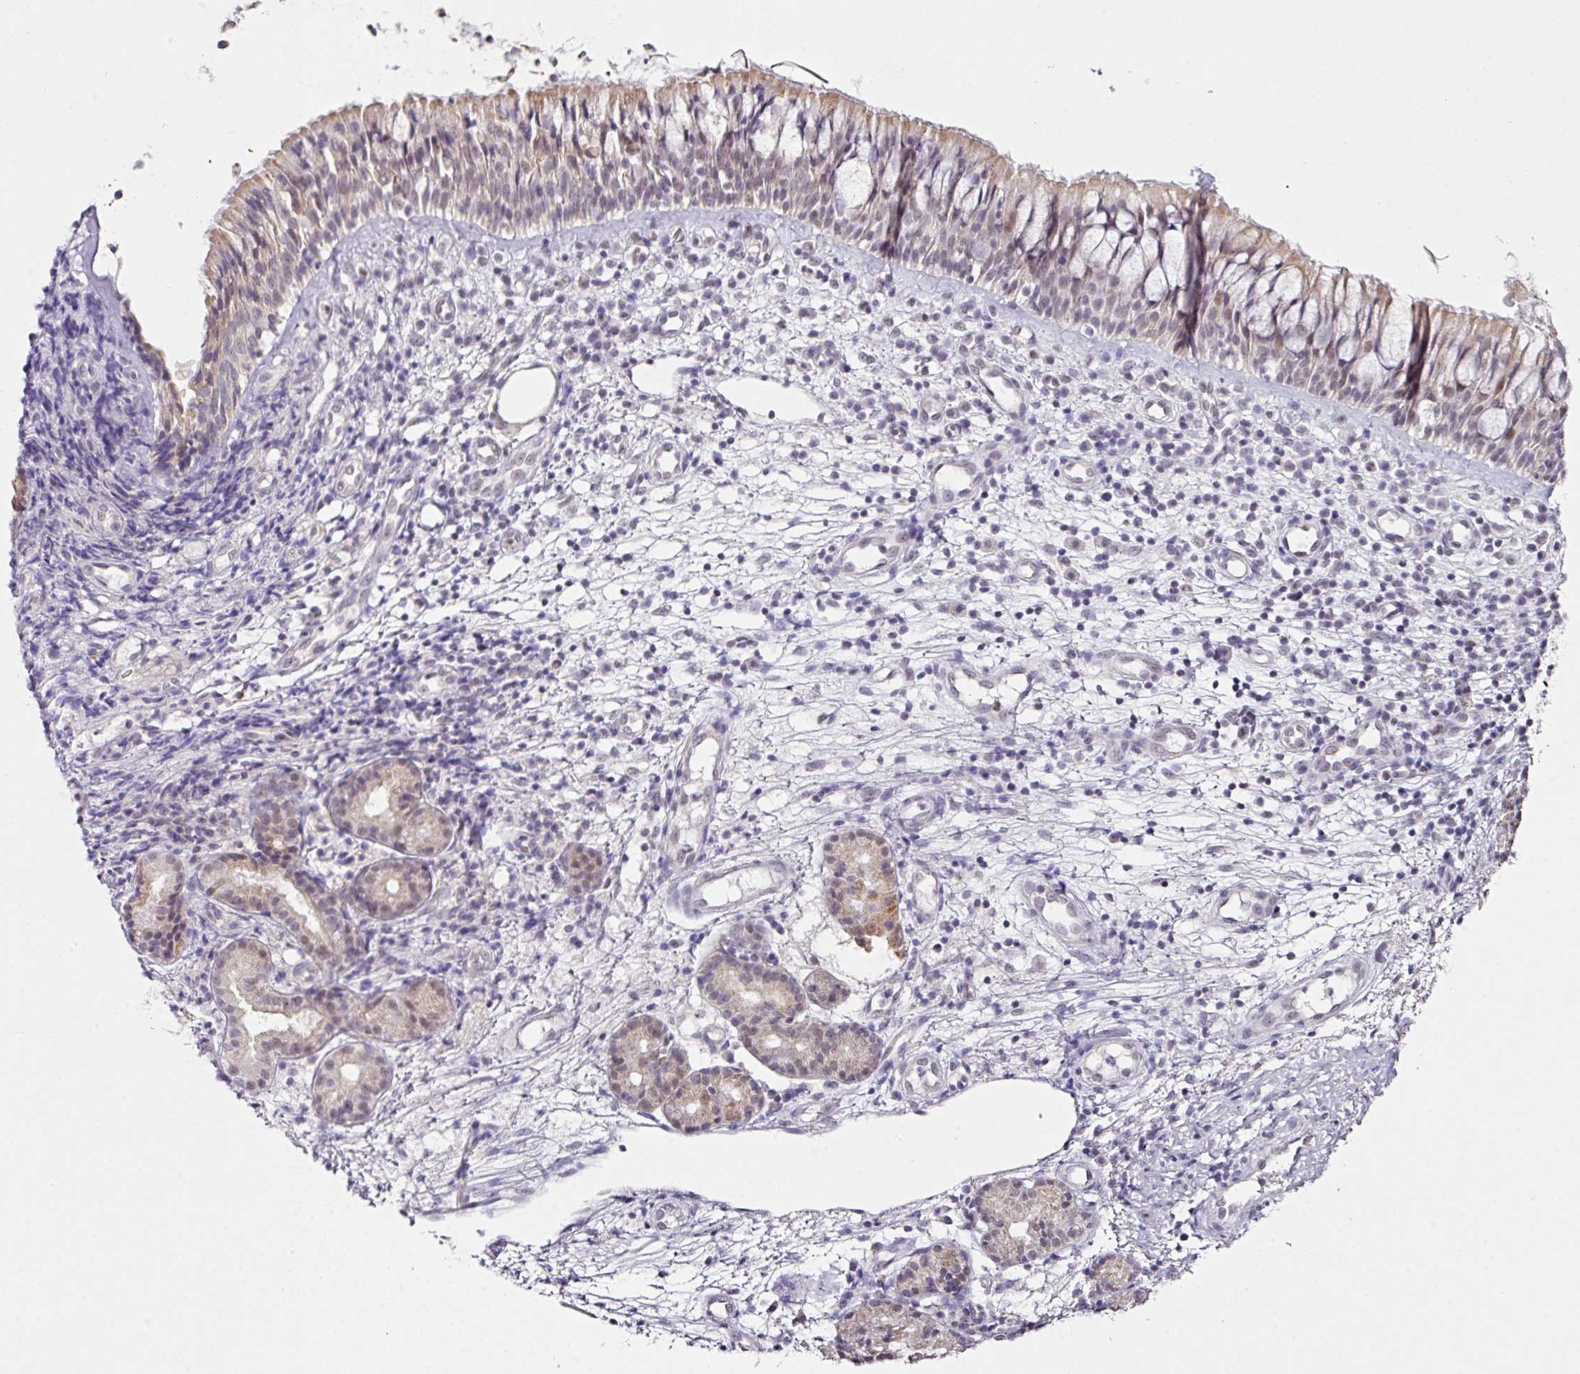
{"staining": {"intensity": "weak", "quantity": "<25%", "location": "cytoplasmic/membranous,nuclear"}, "tissue": "nasopharynx", "cell_type": "Respiratory epithelial cells", "image_type": "normal", "snomed": [{"axis": "morphology", "description": "Normal tissue, NOS"}, {"axis": "topography", "description": "Nasopharynx"}], "caption": "Micrograph shows no protein positivity in respiratory epithelial cells of unremarkable nasopharynx.", "gene": "FAM32A", "patient": {"sex": "female", "age": 62}}